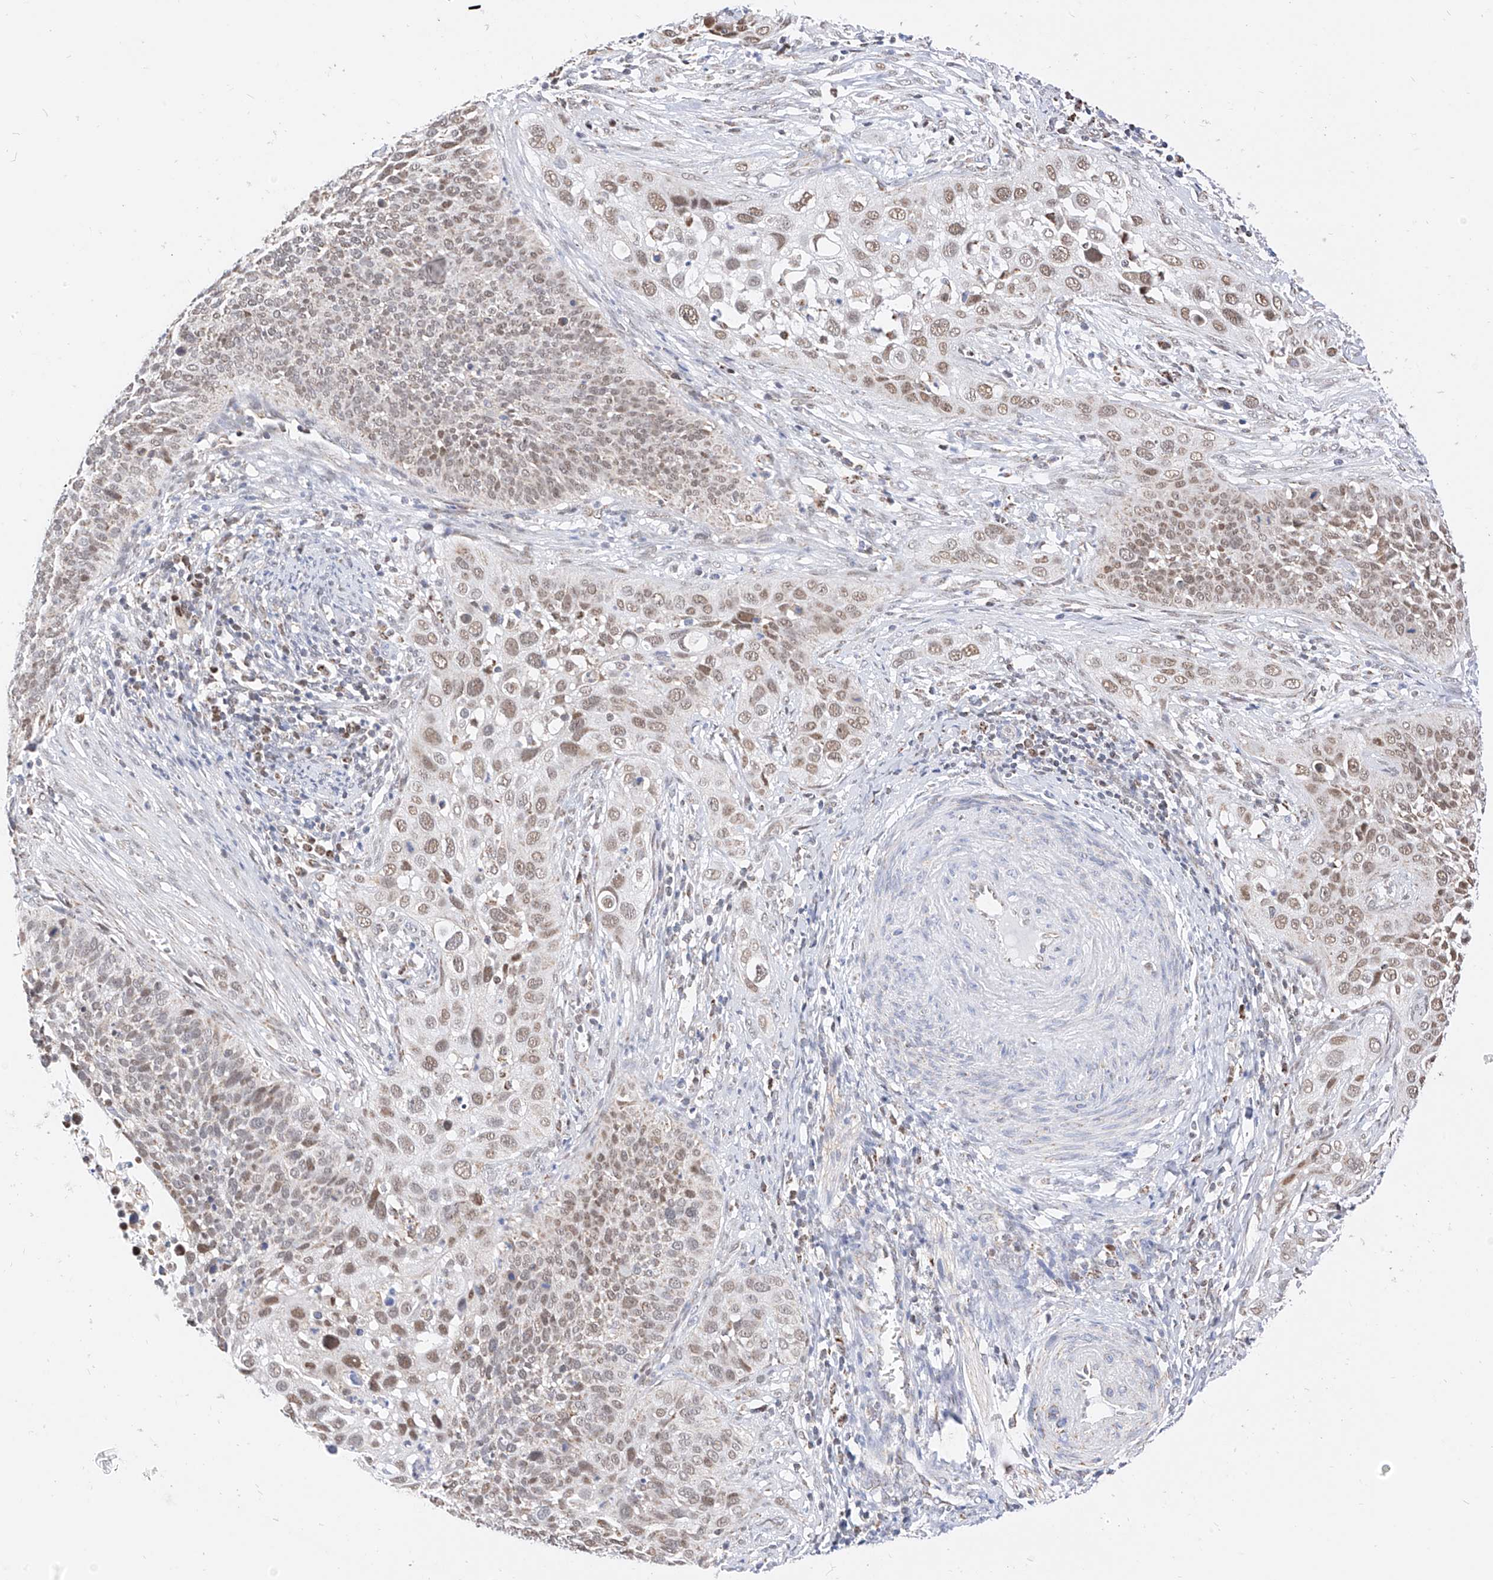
{"staining": {"intensity": "weak", "quantity": ">75%", "location": "nuclear"}, "tissue": "cervical cancer", "cell_type": "Tumor cells", "image_type": "cancer", "snomed": [{"axis": "morphology", "description": "Squamous cell carcinoma, NOS"}, {"axis": "topography", "description": "Cervix"}], "caption": "A low amount of weak nuclear staining is seen in approximately >75% of tumor cells in squamous cell carcinoma (cervical) tissue. (DAB (3,3'-diaminobenzidine) = brown stain, brightfield microscopy at high magnification).", "gene": "NALCN", "patient": {"sex": "female", "age": 34}}